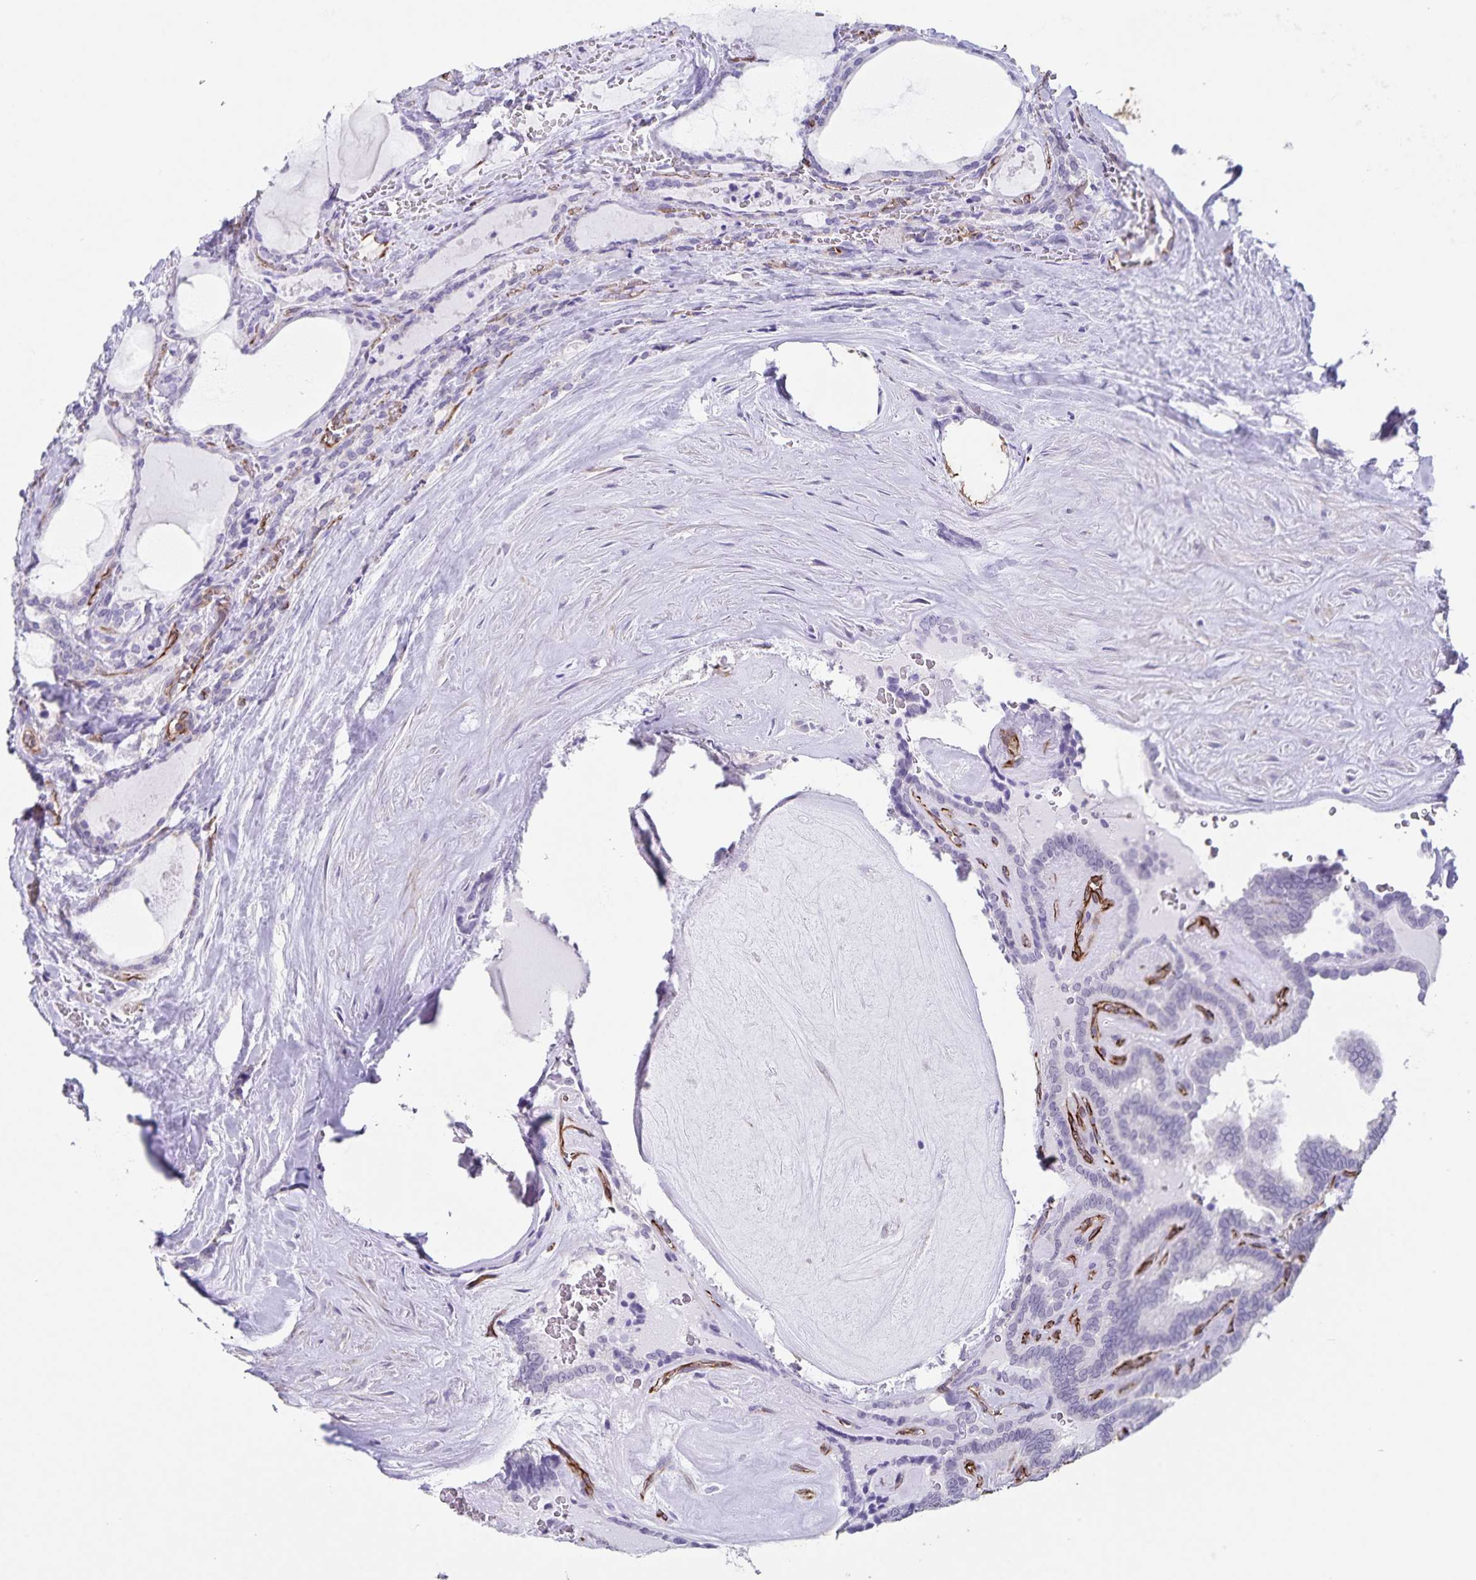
{"staining": {"intensity": "negative", "quantity": "none", "location": "none"}, "tissue": "thyroid cancer", "cell_type": "Tumor cells", "image_type": "cancer", "snomed": [{"axis": "morphology", "description": "Papillary adenocarcinoma, NOS"}, {"axis": "topography", "description": "Thyroid gland"}], "caption": "DAB (3,3'-diaminobenzidine) immunohistochemical staining of human thyroid papillary adenocarcinoma reveals no significant staining in tumor cells.", "gene": "SYNM", "patient": {"sex": "female", "age": 21}}